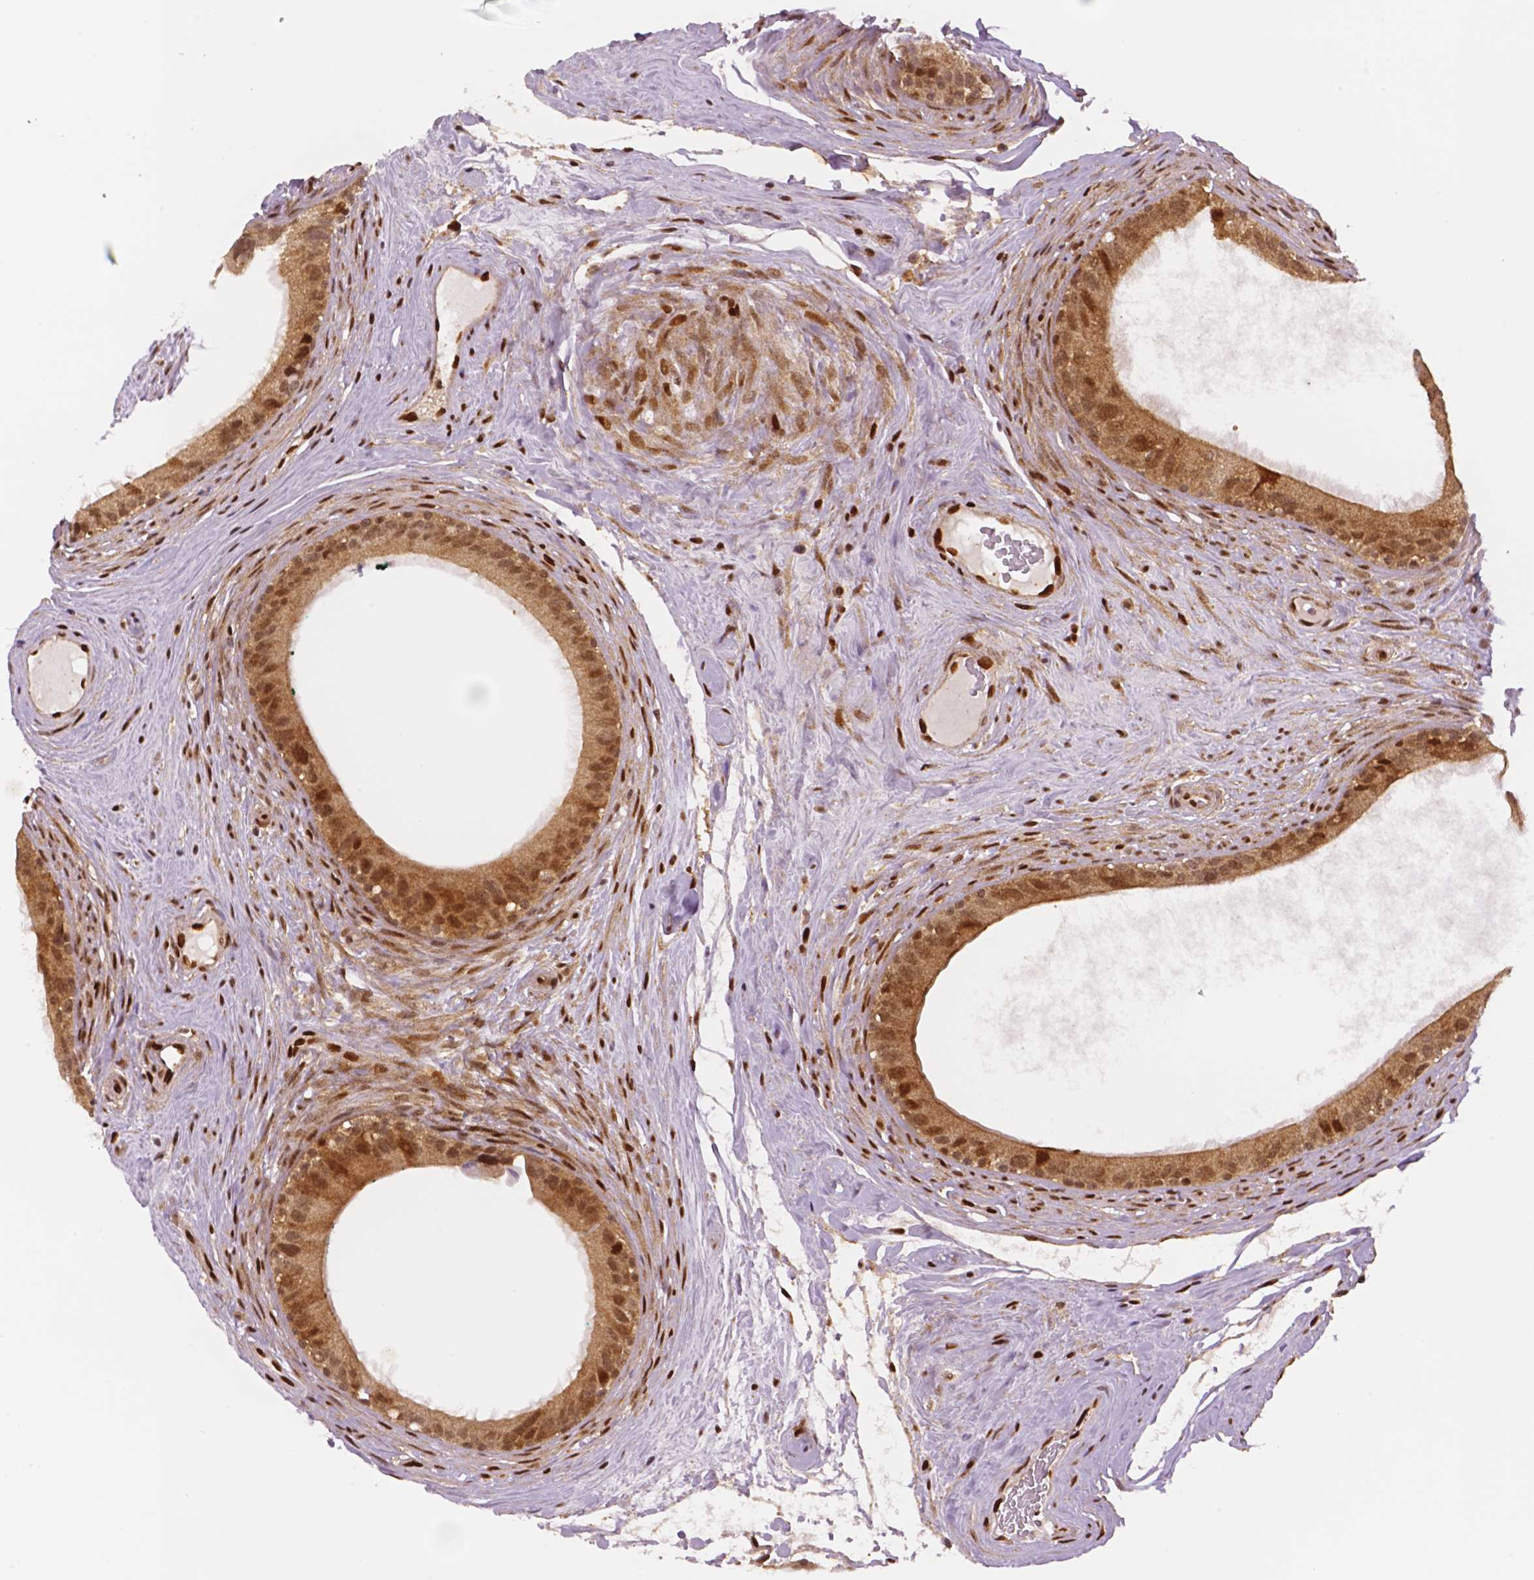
{"staining": {"intensity": "moderate", "quantity": ">75%", "location": "cytoplasmic/membranous,nuclear"}, "tissue": "epididymis", "cell_type": "Glandular cells", "image_type": "normal", "snomed": [{"axis": "morphology", "description": "Normal tissue, NOS"}, {"axis": "topography", "description": "Epididymis"}], "caption": "Protein positivity by immunohistochemistry shows moderate cytoplasmic/membranous,nuclear staining in about >75% of glandular cells in unremarkable epididymis.", "gene": "STAT3", "patient": {"sex": "male", "age": 59}}